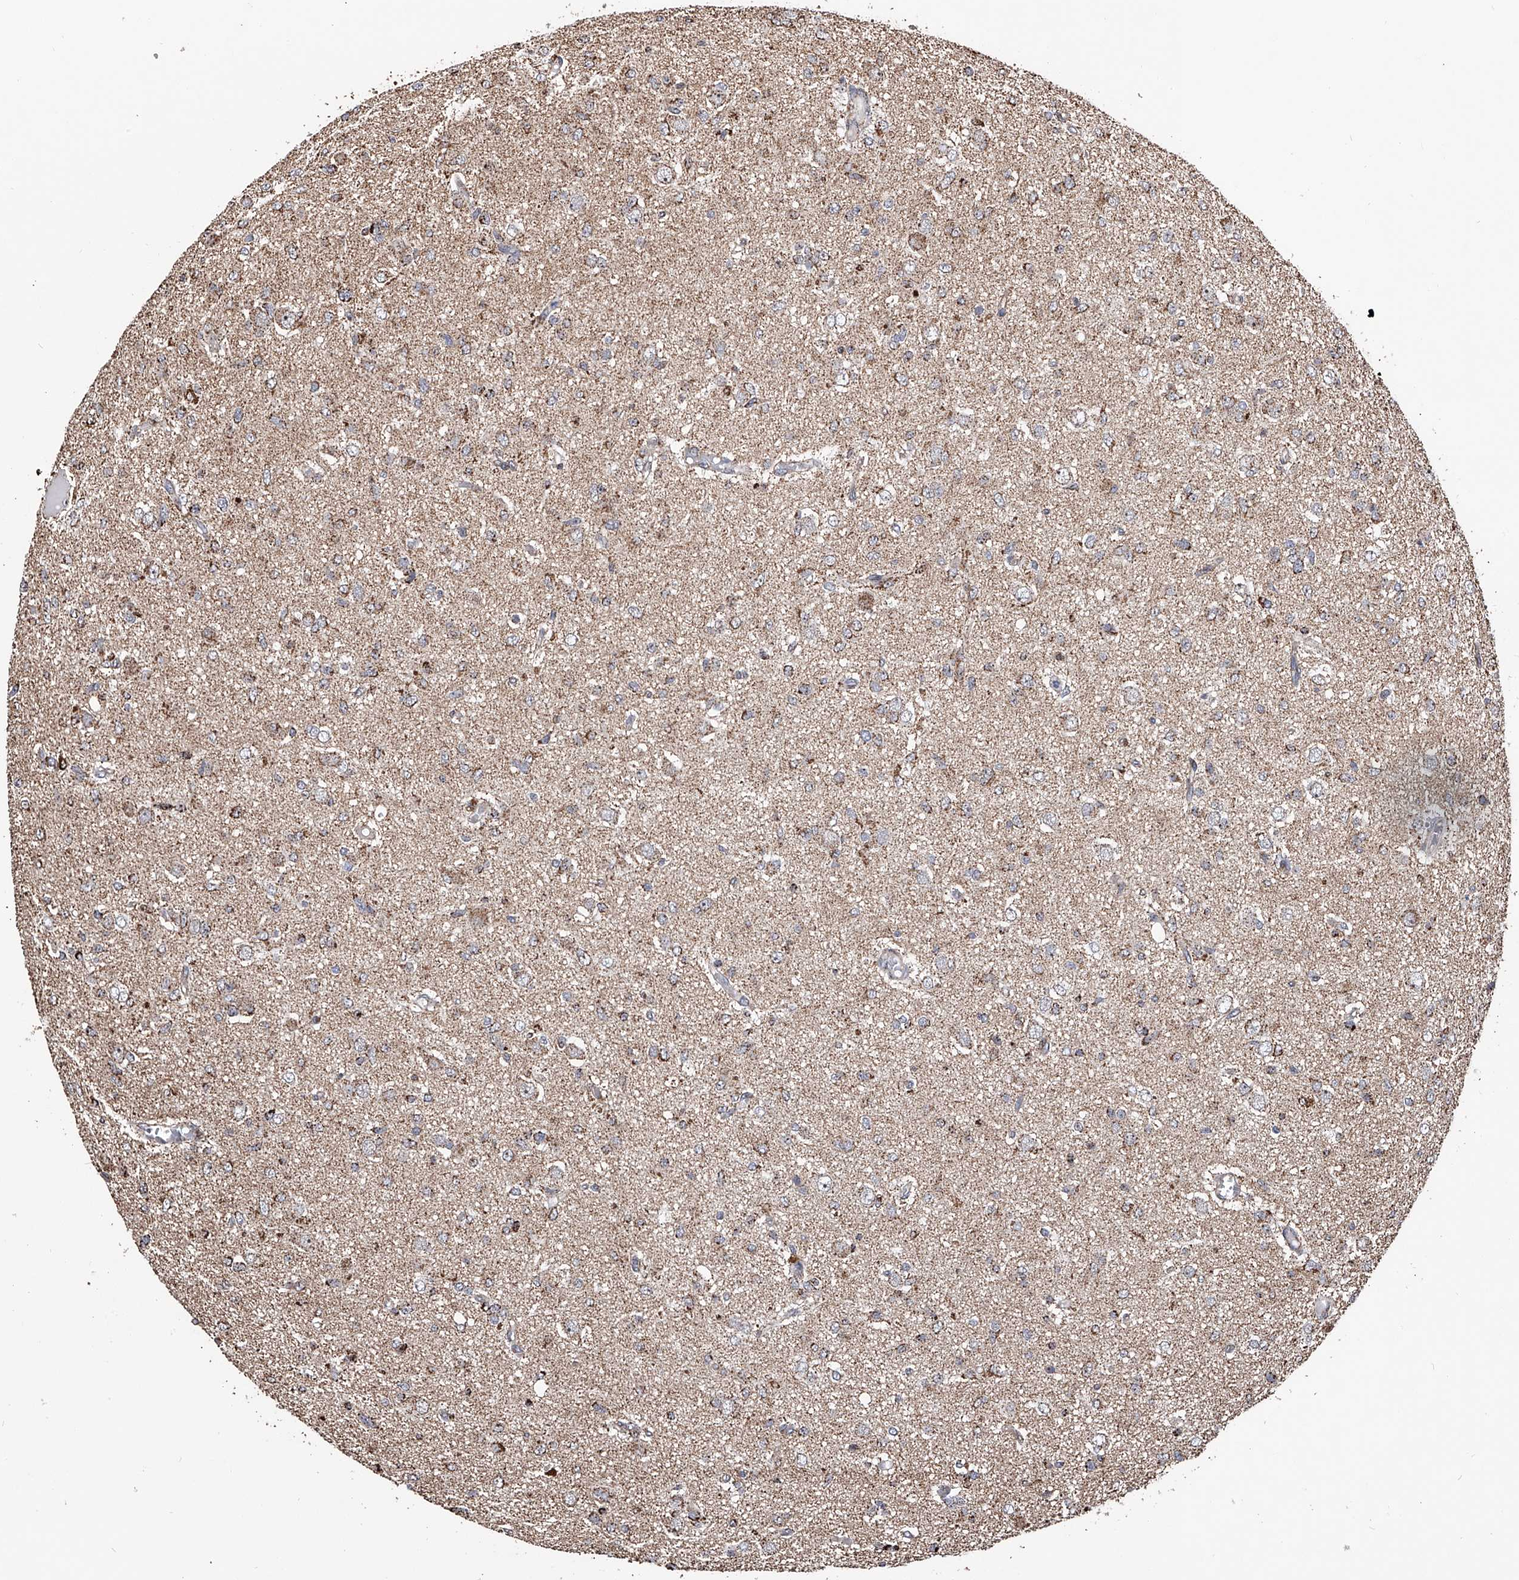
{"staining": {"intensity": "moderate", "quantity": "<25%", "location": "cytoplasmic/membranous"}, "tissue": "glioma", "cell_type": "Tumor cells", "image_type": "cancer", "snomed": [{"axis": "morphology", "description": "Glioma, malignant, High grade"}, {"axis": "topography", "description": "Brain"}], "caption": "Malignant high-grade glioma was stained to show a protein in brown. There is low levels of moderate cytoplasmic/membranous expression in about <25% of tumor cells. (Stains: DAB in brown, nuclei in blue, Microscopy: brightfield microscopy at high magnification).", "gene": "SMPDL3A", "patient": {"sex": "female", "age": 59}}